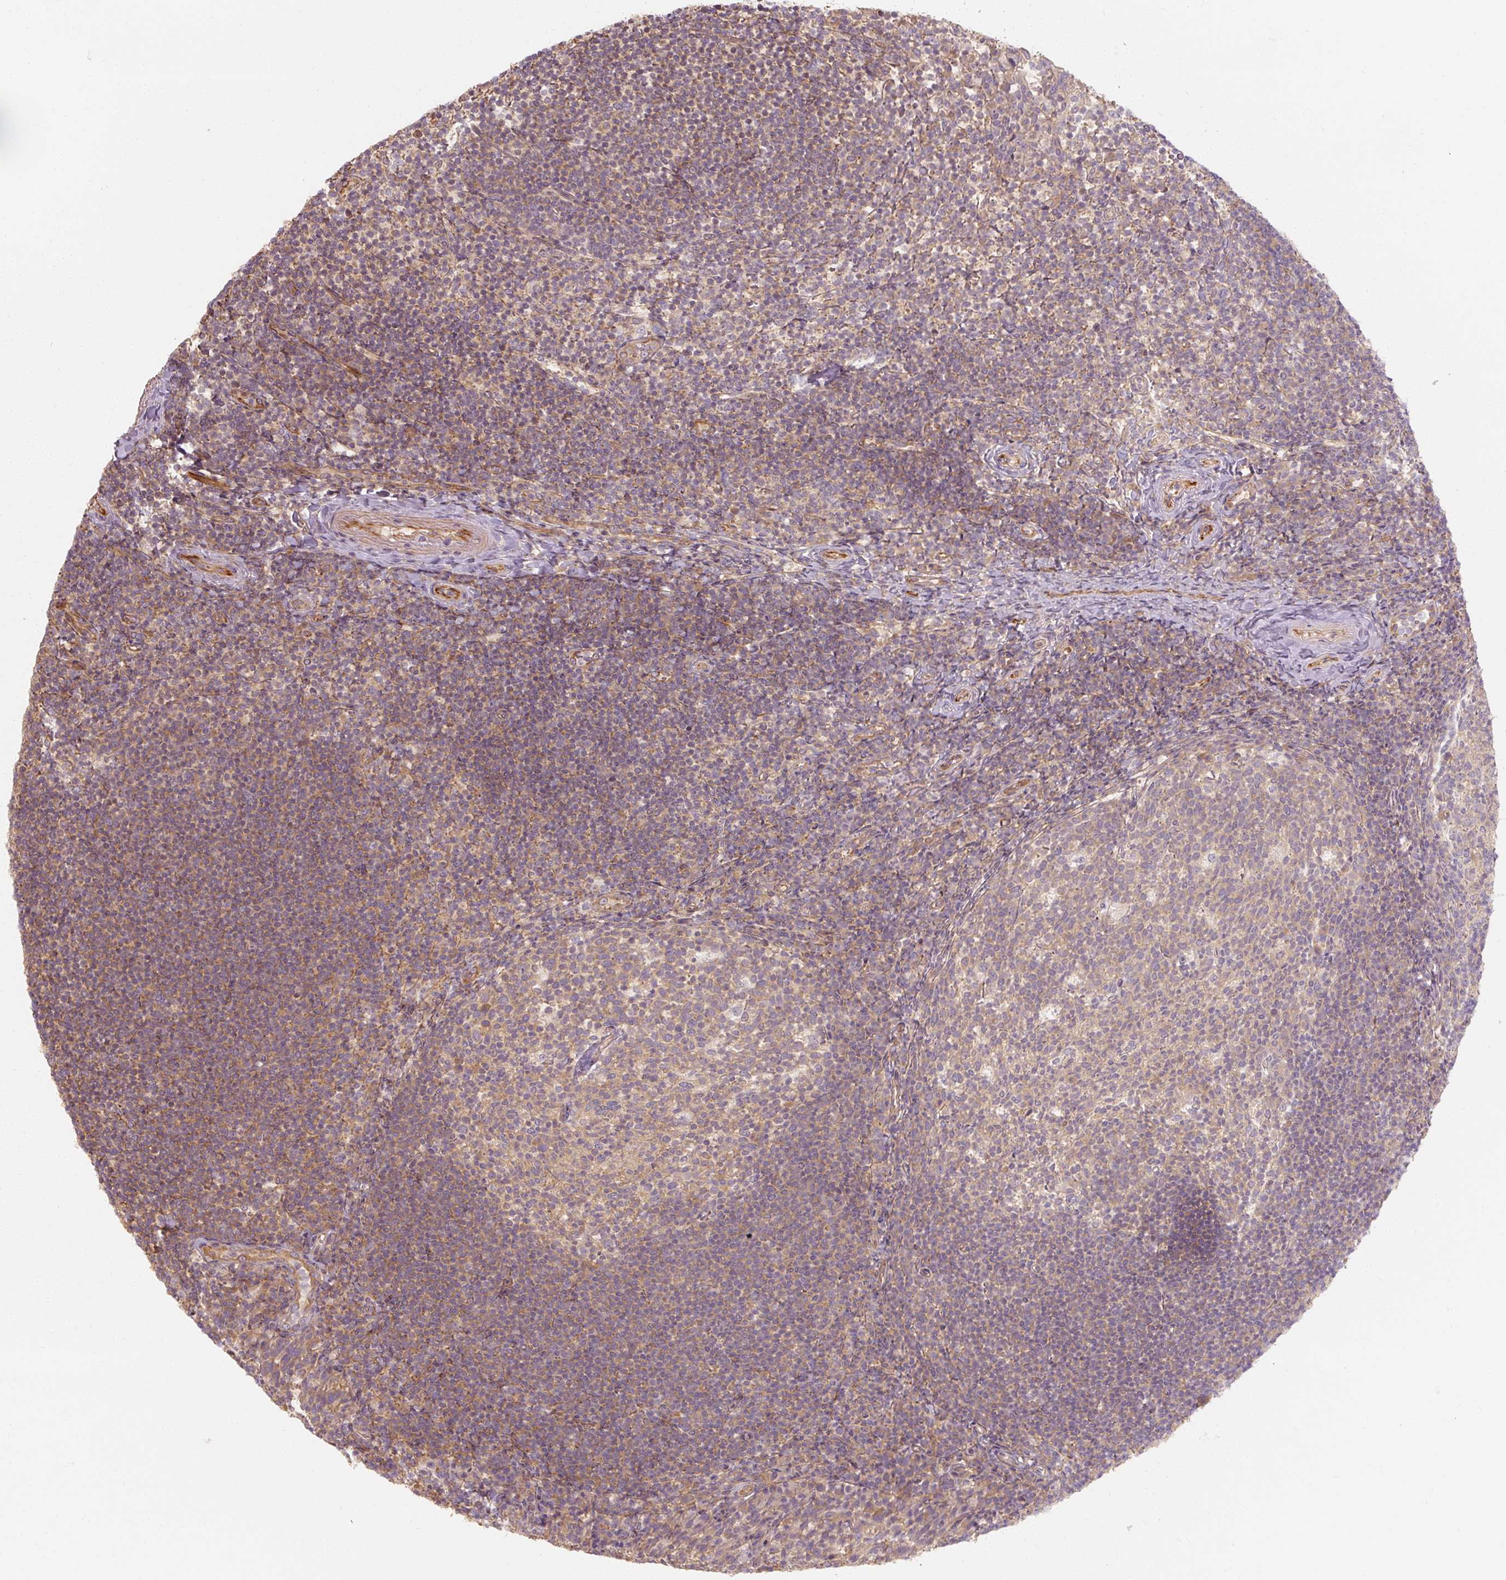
{"staining": {"intensity": "weak", "quantity": "<25%", "location": "cytoplasmic/membranous"}, "tissue": "tonsil", "cell_type": "Germinal center cells", "image_type": "normal", "snomed": [{"axis": "morphology", "description": "Normal tissue, NOS"}, {"axis": "topography", "description": "Tonsil"}], "caption": "IHC image of benign human tonsil stained for a protein (brown), which demonstrates no staining in germinal center cells.", "gene": "RB1CC1", "patient": {"sex": "female", "age": 10}}